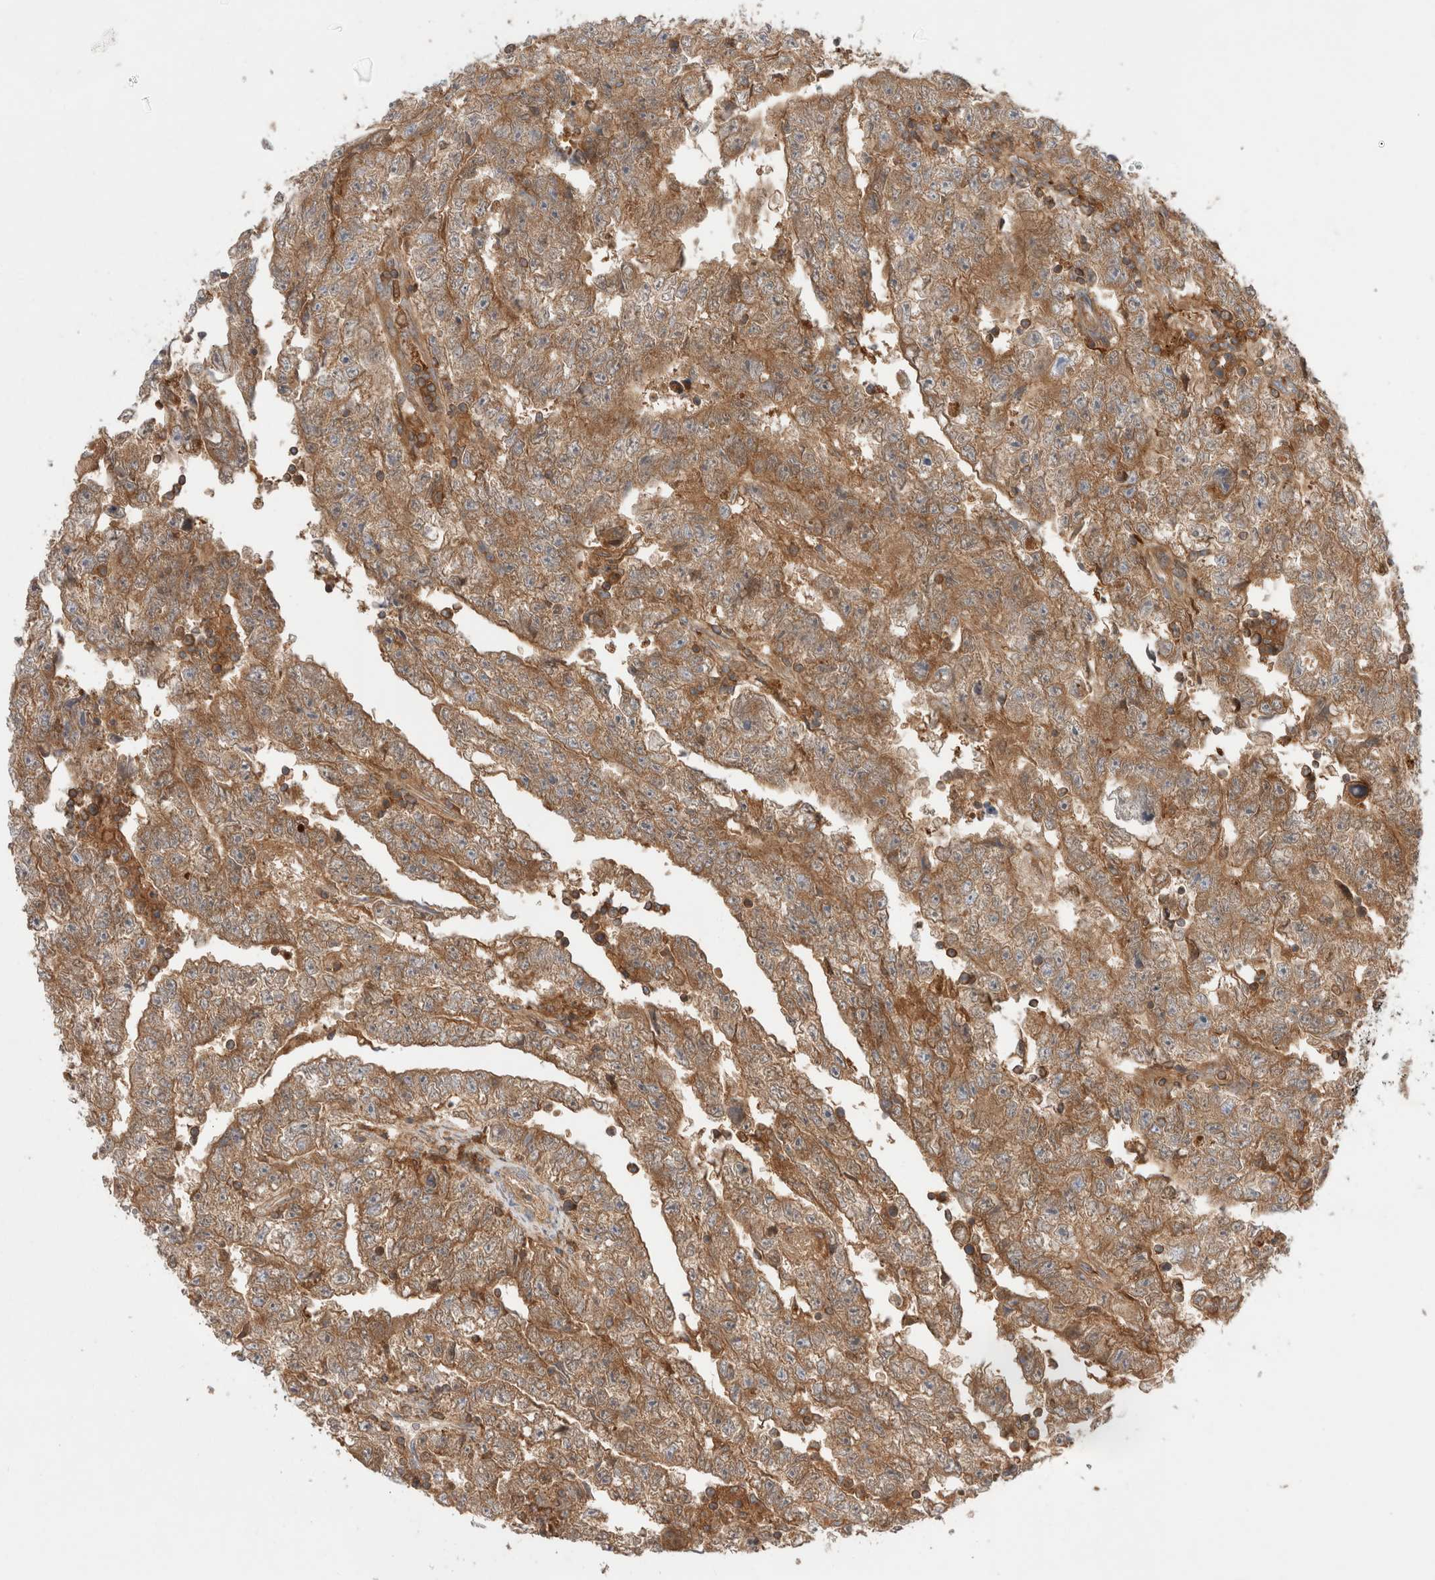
{"staining": {"intensity": "moderate", "quantity": ">75%", "location": "cytoplasmic/membranous"}, "tissue": "testis cancer", "cell_type": "Tumor cells", "image_type": "cancer", "snomed": [{"axis": "morphology", "description": "Carcinoma, Embryonal, NOS"}, {"axis": "topography", "description": "Testis"}], "caption": "A brown stain labels moderate cytoplasmic/membranous positivity of a protein in human embryonal carcinoma (testis) tumor cells. The protein is stained brown, and the nuclei are stained in blue (DAB (3,3'-diaminobenzidine) IHC with brightfield microscopy, high magnification).", "gene": "KLHL14", "patient": {"sex": "male", "age": 25}}